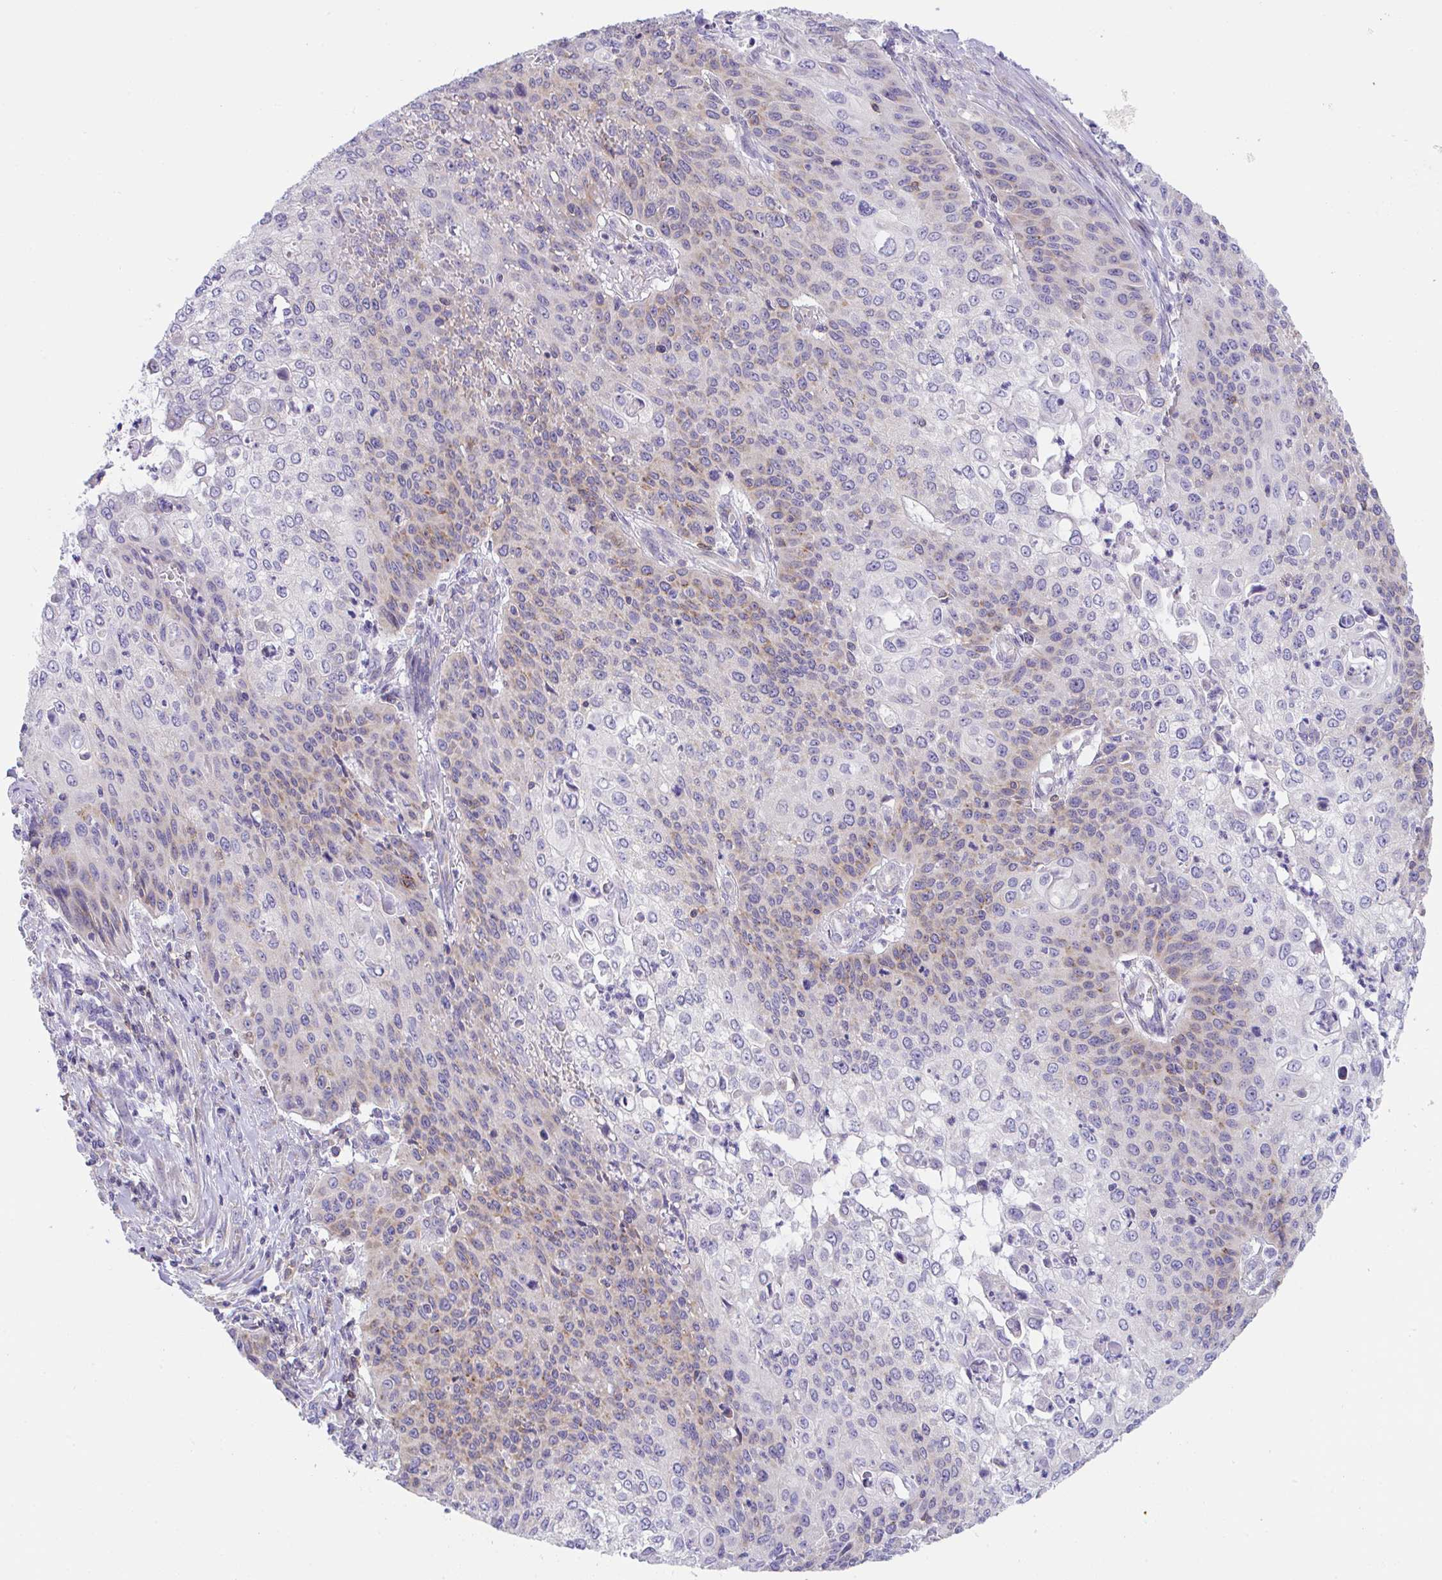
{"staining": {"intensity": "weak", "quantity": "<25%", "location": "cytoplasmic/membranous"}, "tissue": "cervical cancer", "cell_type": "Tumor cells", "image_type": "cancer", "snomed": [{"axis": "morphology", "description": "Squamous cell carcinoma, NOS"}, {"axis": "topography", "description": "Cervix"}], "caption": "Immunohistochemistry (IHC) image of neoplastic tissue: cervical cancer stained with DAB reveals no significant protein staining in tumor cells.", "gene": "MIA3", "patient": {"sex": "female", "age": 65}}